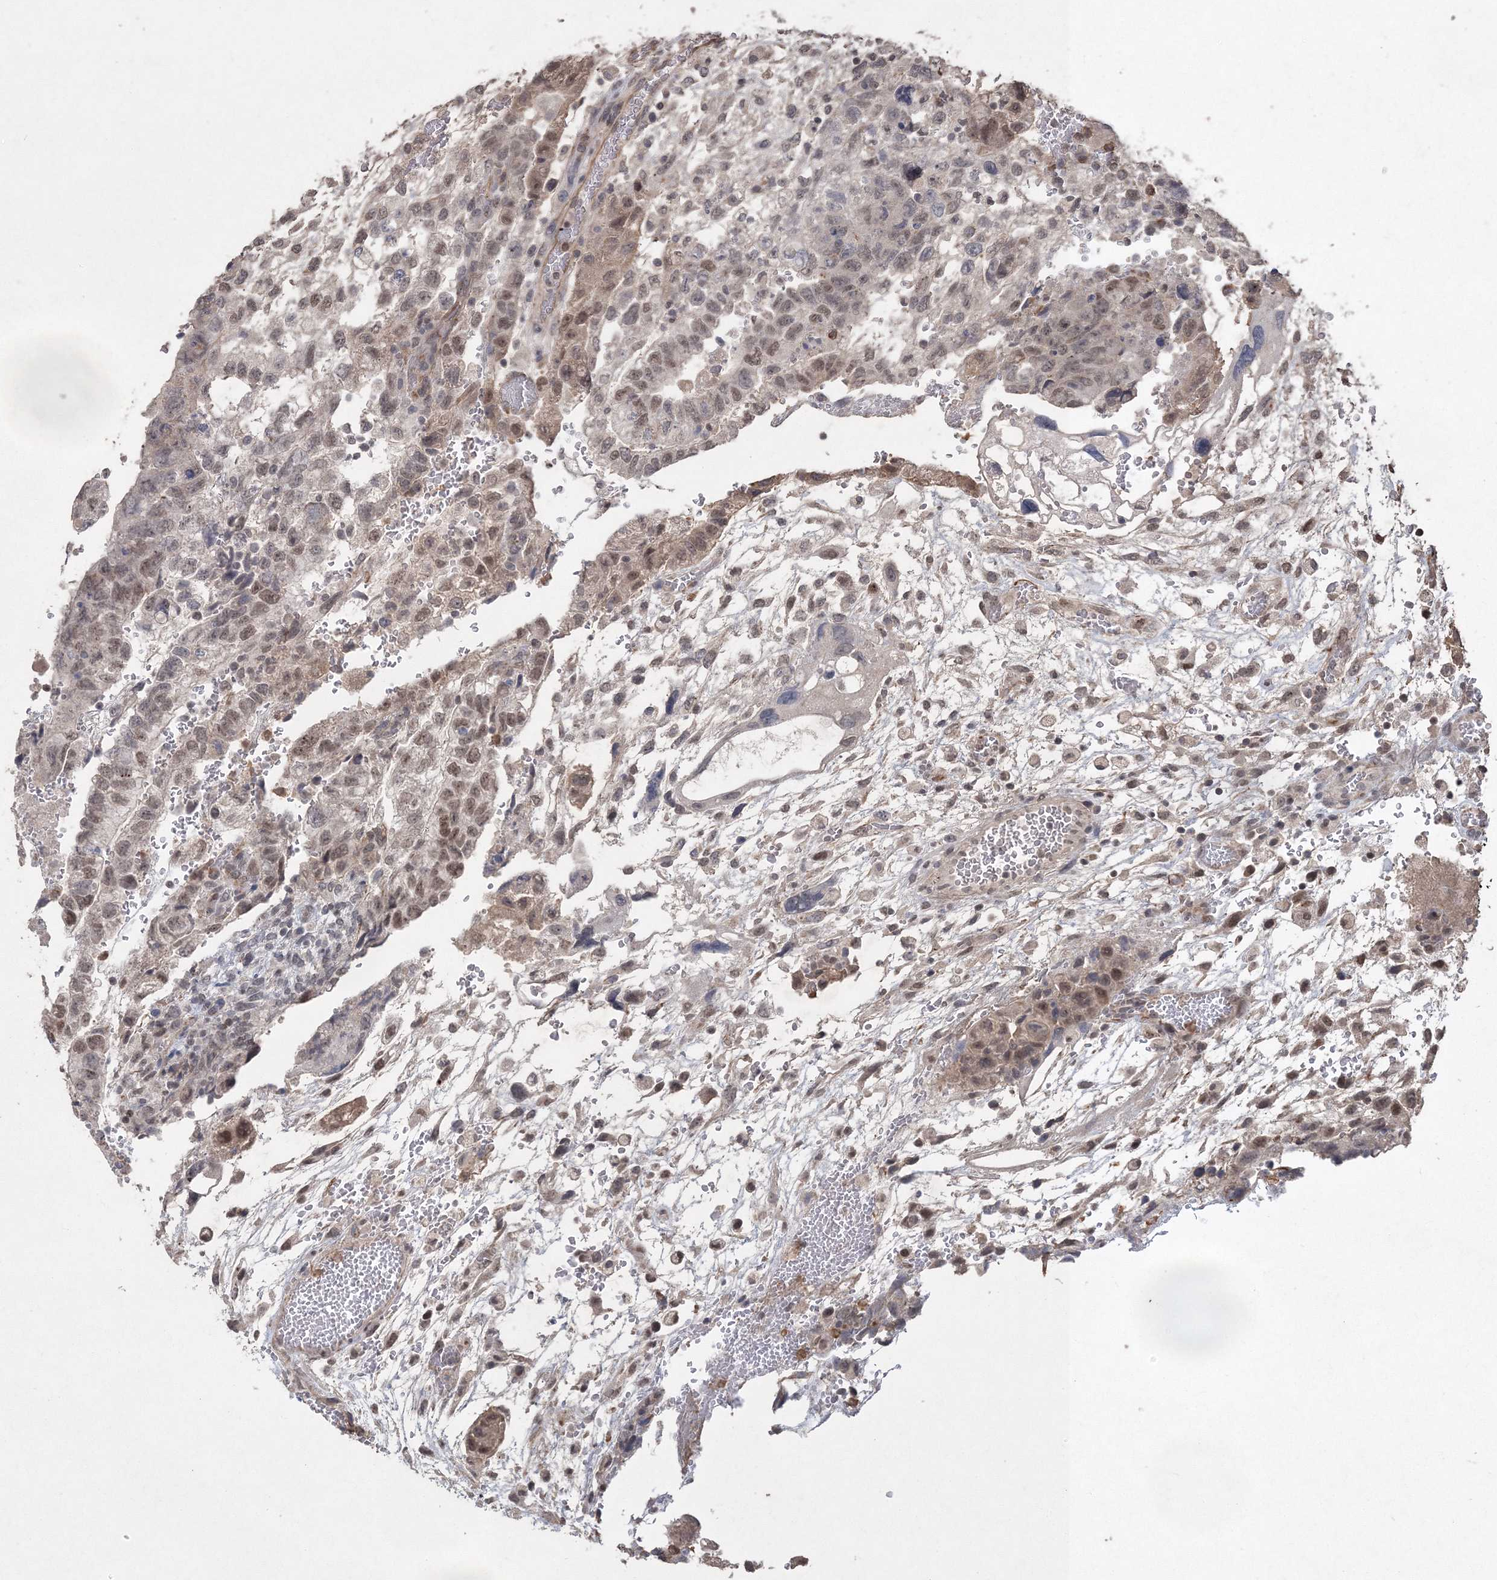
{"staining": {"intensity": "moderate", "quantity": "<25%", "location": "nuclear"}, "tissue": "testis cancer", "cell_type": "Tumor cells", "image_type": "cancer", "snomed": [{"axis": "morphology", "description": "Carcinoma, Embryonal, NOS"}, {"axis": "topography", "description": "Testis"}], "caption": "Brown immunohistochemical staining in testis cancer exhibits moderate nuclear expression in about <25% of tumor cells. The staining was performed using DAB to visualize the protein expression in brown, while the nuclei were stained in blue with hematoxylin (Magnification: 20x).", "gene": "UIMC1", "patient": {"sex": "male", "age": 36}}